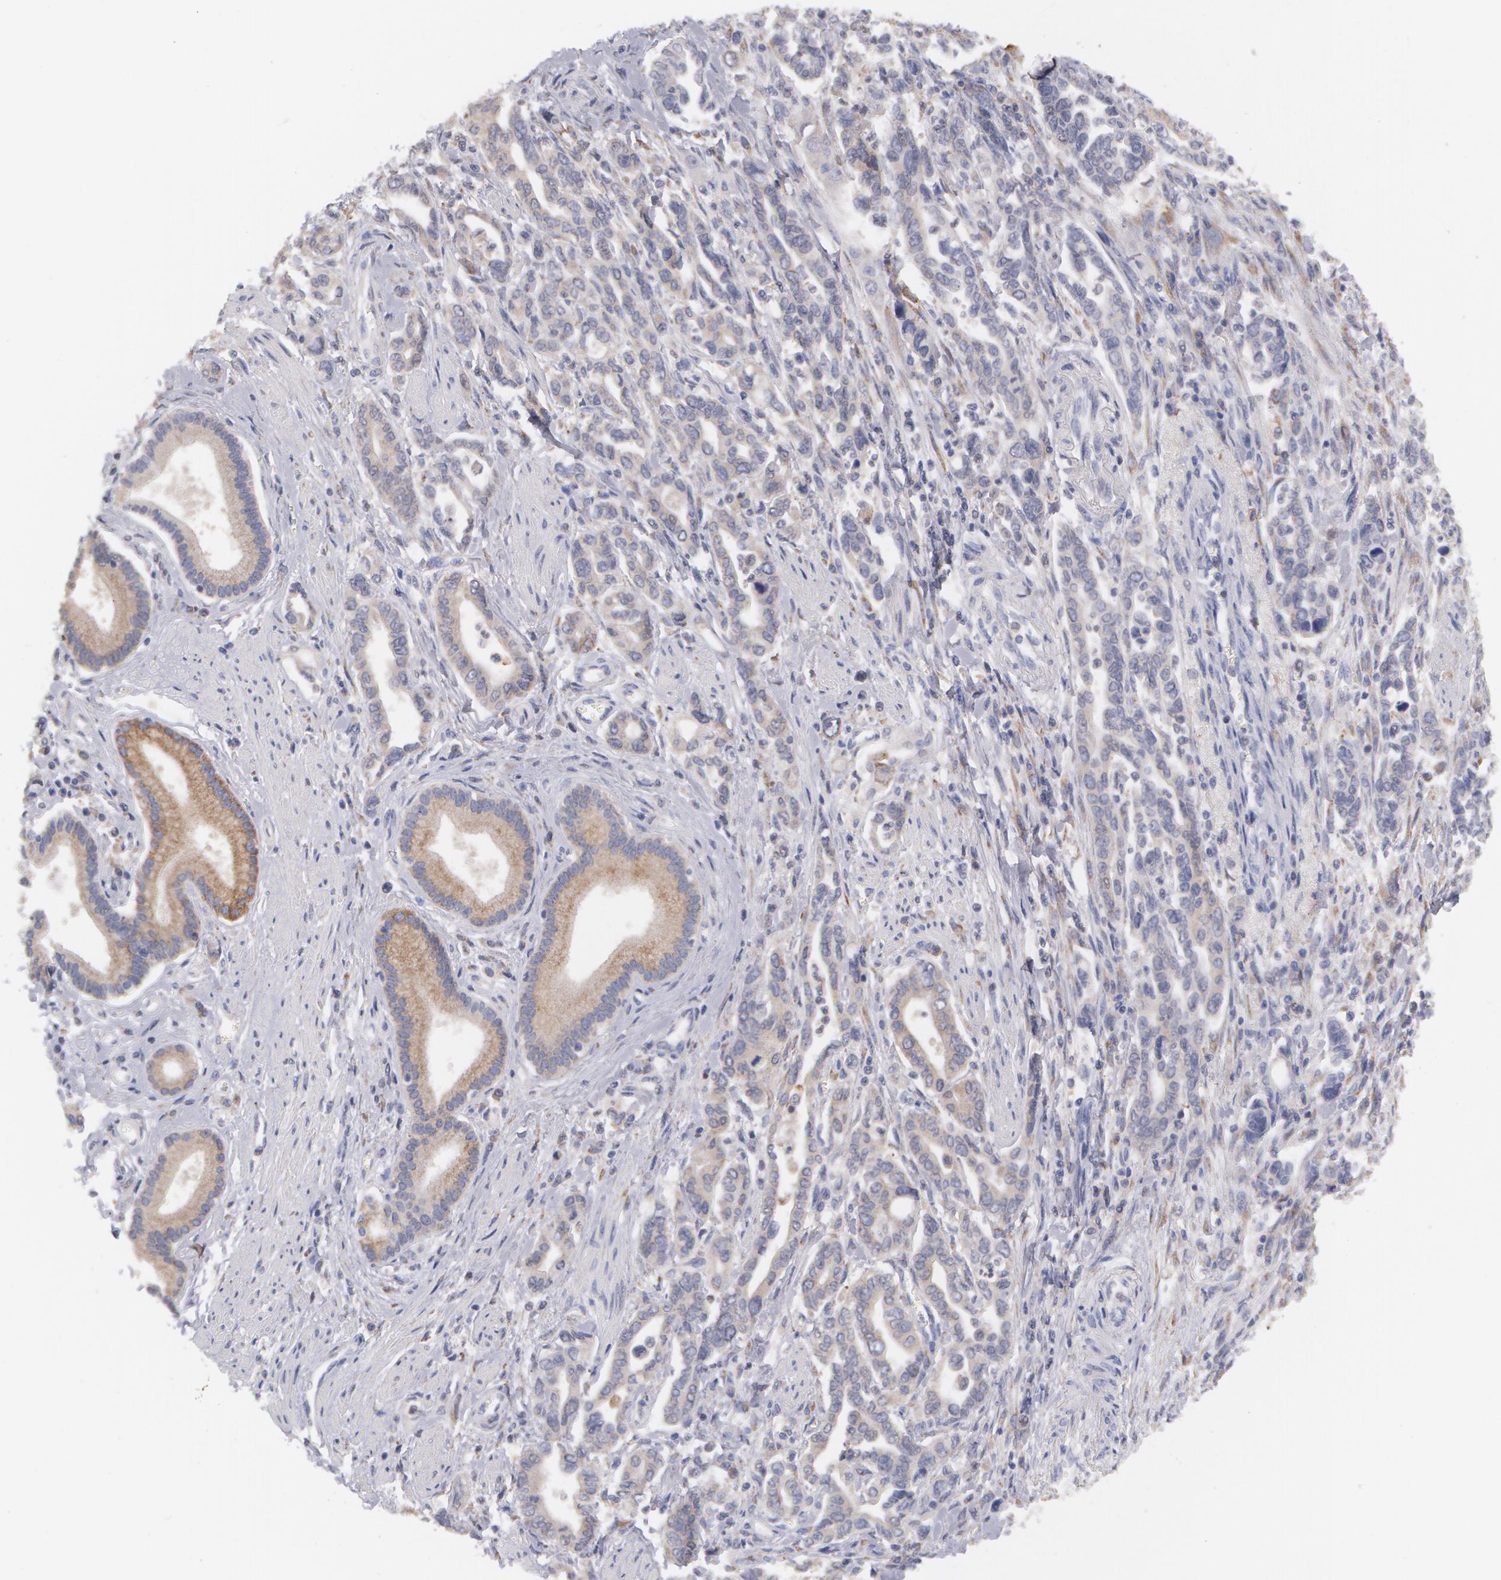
{"staining": {"intensity": "weak", "quantity": "25%-75%", "location": "cytoplasmic/membranous"}, "tissue": "pancreatic cancer", "cell_type": "Tumor cells", "image_type": "cancer", "snomed": [{"axis": "morphology", "description": "Adenocarcinoma, NOS"}, {"axis": "topography", "description": "Pancreas"}], "caption": "Immunohistochemical staining of pancreatic cancer (adenocarcinoma) displays weak cytoplasmic/membranous protein positivity in approximately 25%-75% of tumor cells.", "gene": "MTHFD1", "patient": {"sex": "female", "age": 57}}